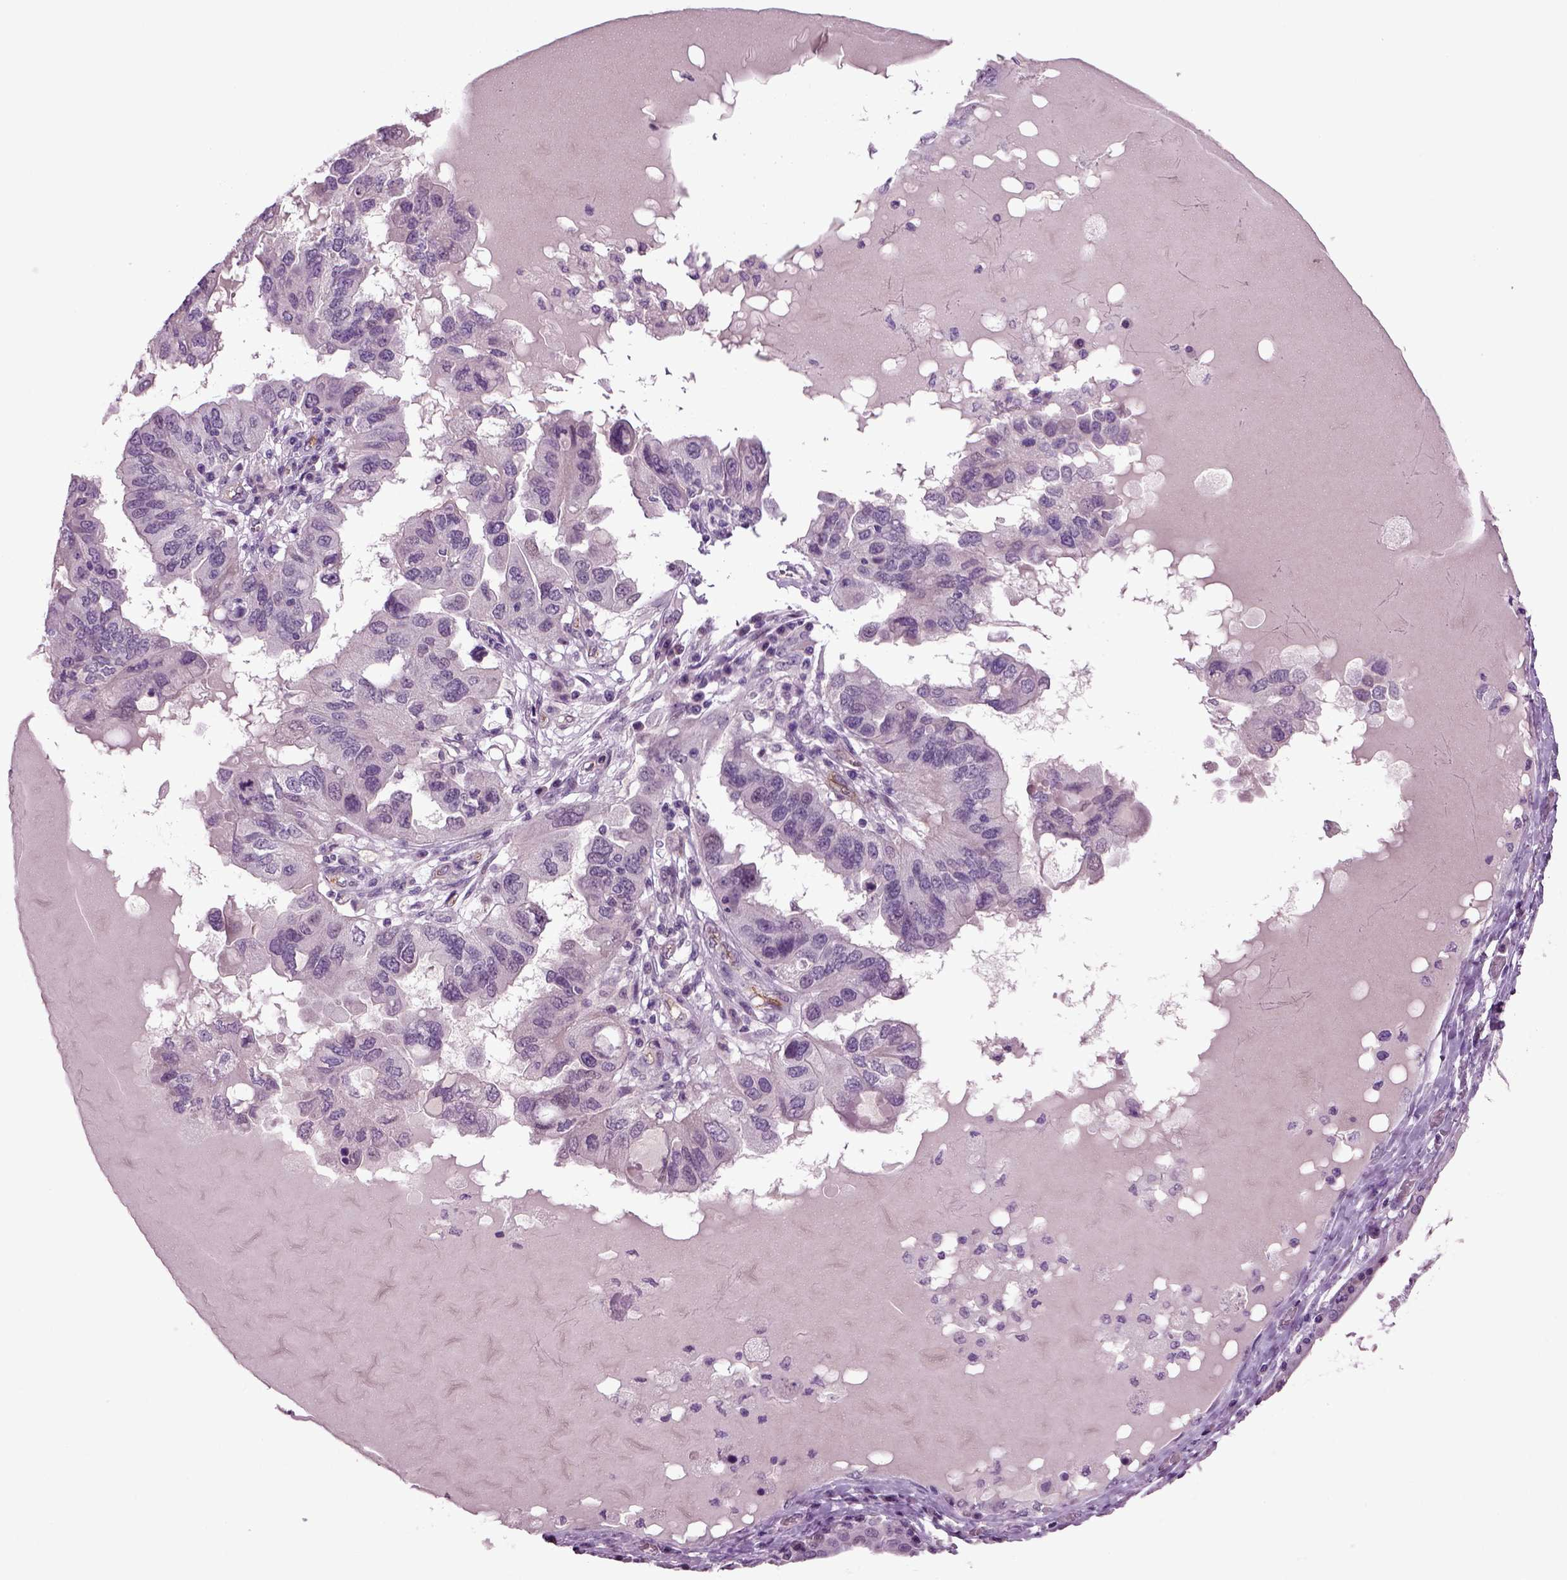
{"staining": {"intensity": "negative", "quantity": "none", "location": "none"}, "tissue": "ovarian cancer", "cell_type": "Tumor cells", "image_type": "cancer", "snomed": [{"axis": "morphology", "description": "Cystadenocarcinoma, serous, NOS"}, {"axis": "topography", "description": "Ovary"}], "caption": "The micrograph demonstrates no staining of tumor cells in serous cystadenocarcinoma (ovarian).", "gene": "COL9A2", "patient": {"sex": "female", "age": 79}}